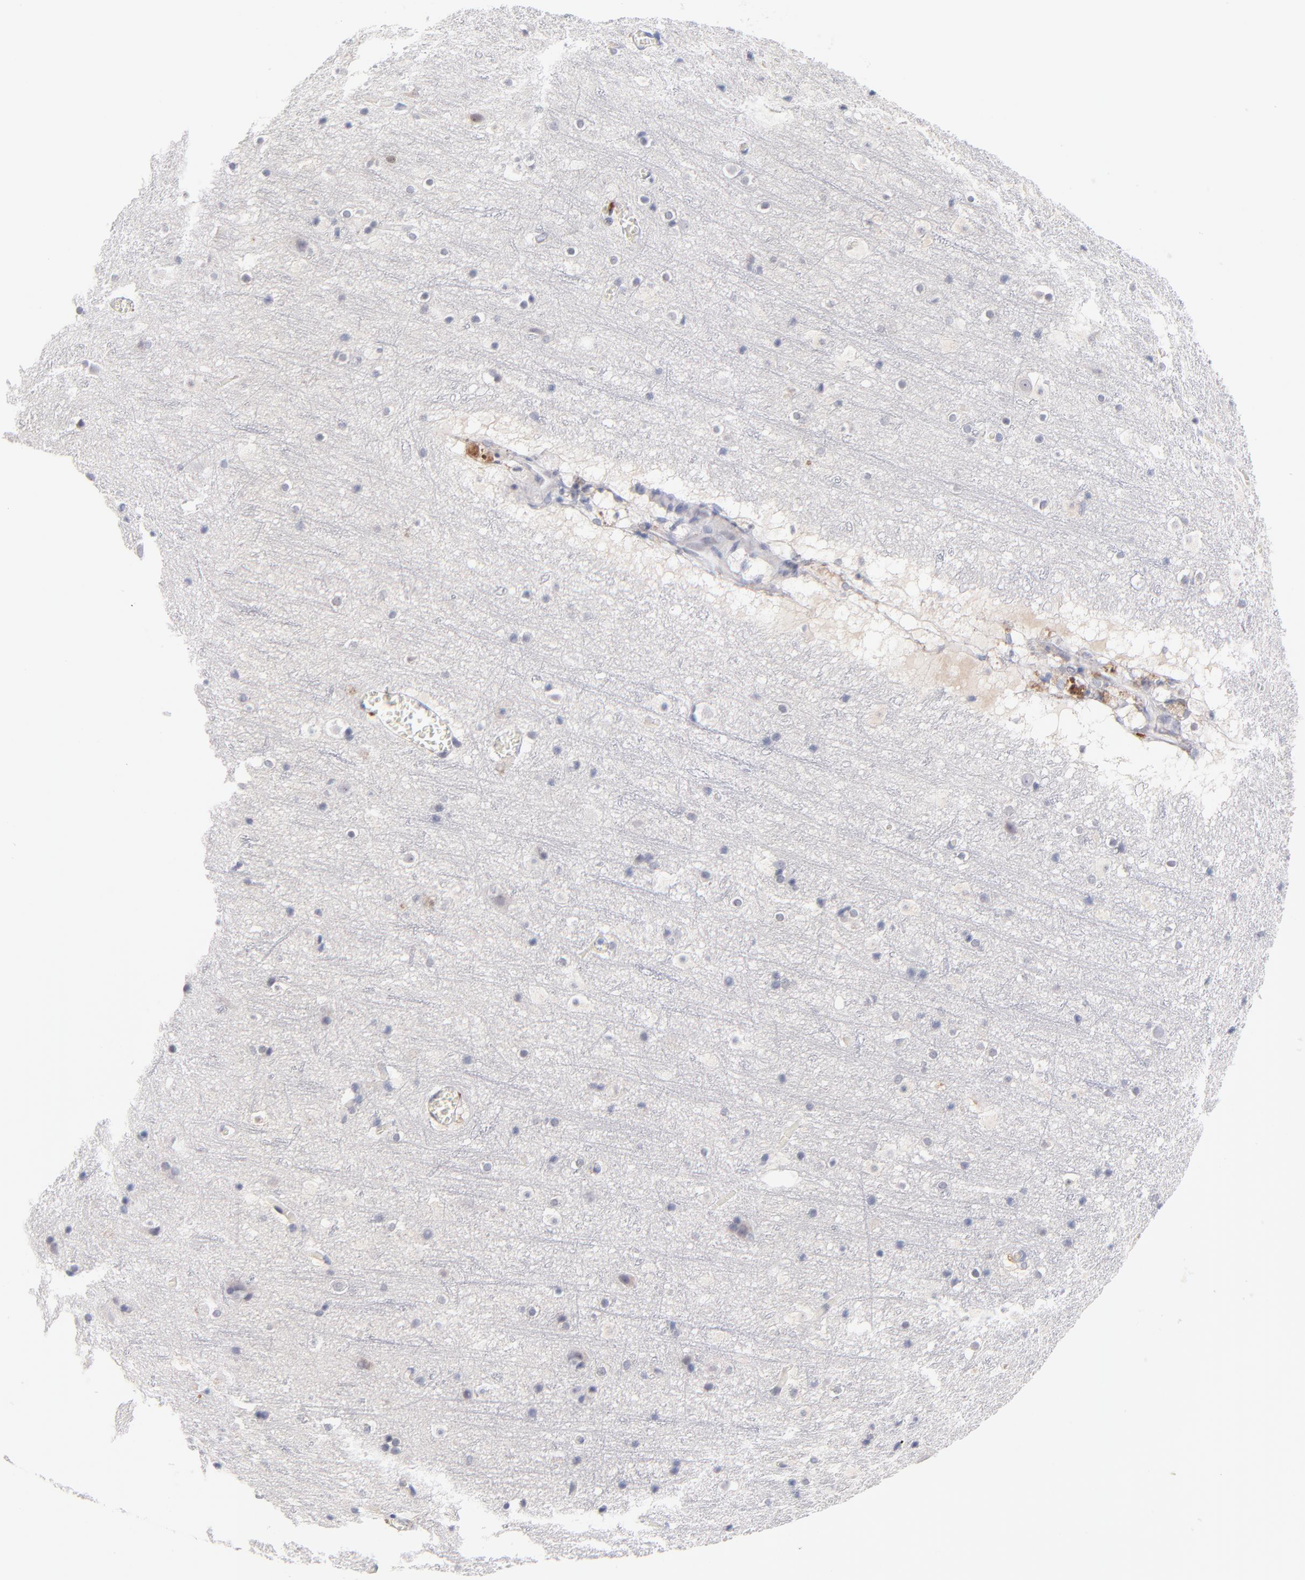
{"staining": {"intensity": "negative", "quantity": "none", "location": "none"}, "tissue": "cerebral cortex", "cell_type": "Endothelial cells", "image_type": "normal", "snomed": [{"axis": "morphology", "description": "Normal tissue, NOS"}, {"axis": "topography", "description": "Cerebral cortex"}], "caption": "An image of human cerebral cortex is negative for staining in endothelial cells. The staining is performed using DAB (3,3'-diaminobenzidine) brown chromogen with nuclei counter-stained in using hematoxylin.", "gene": "PARP1", "patient": {"sex": "male", "age": 45}}